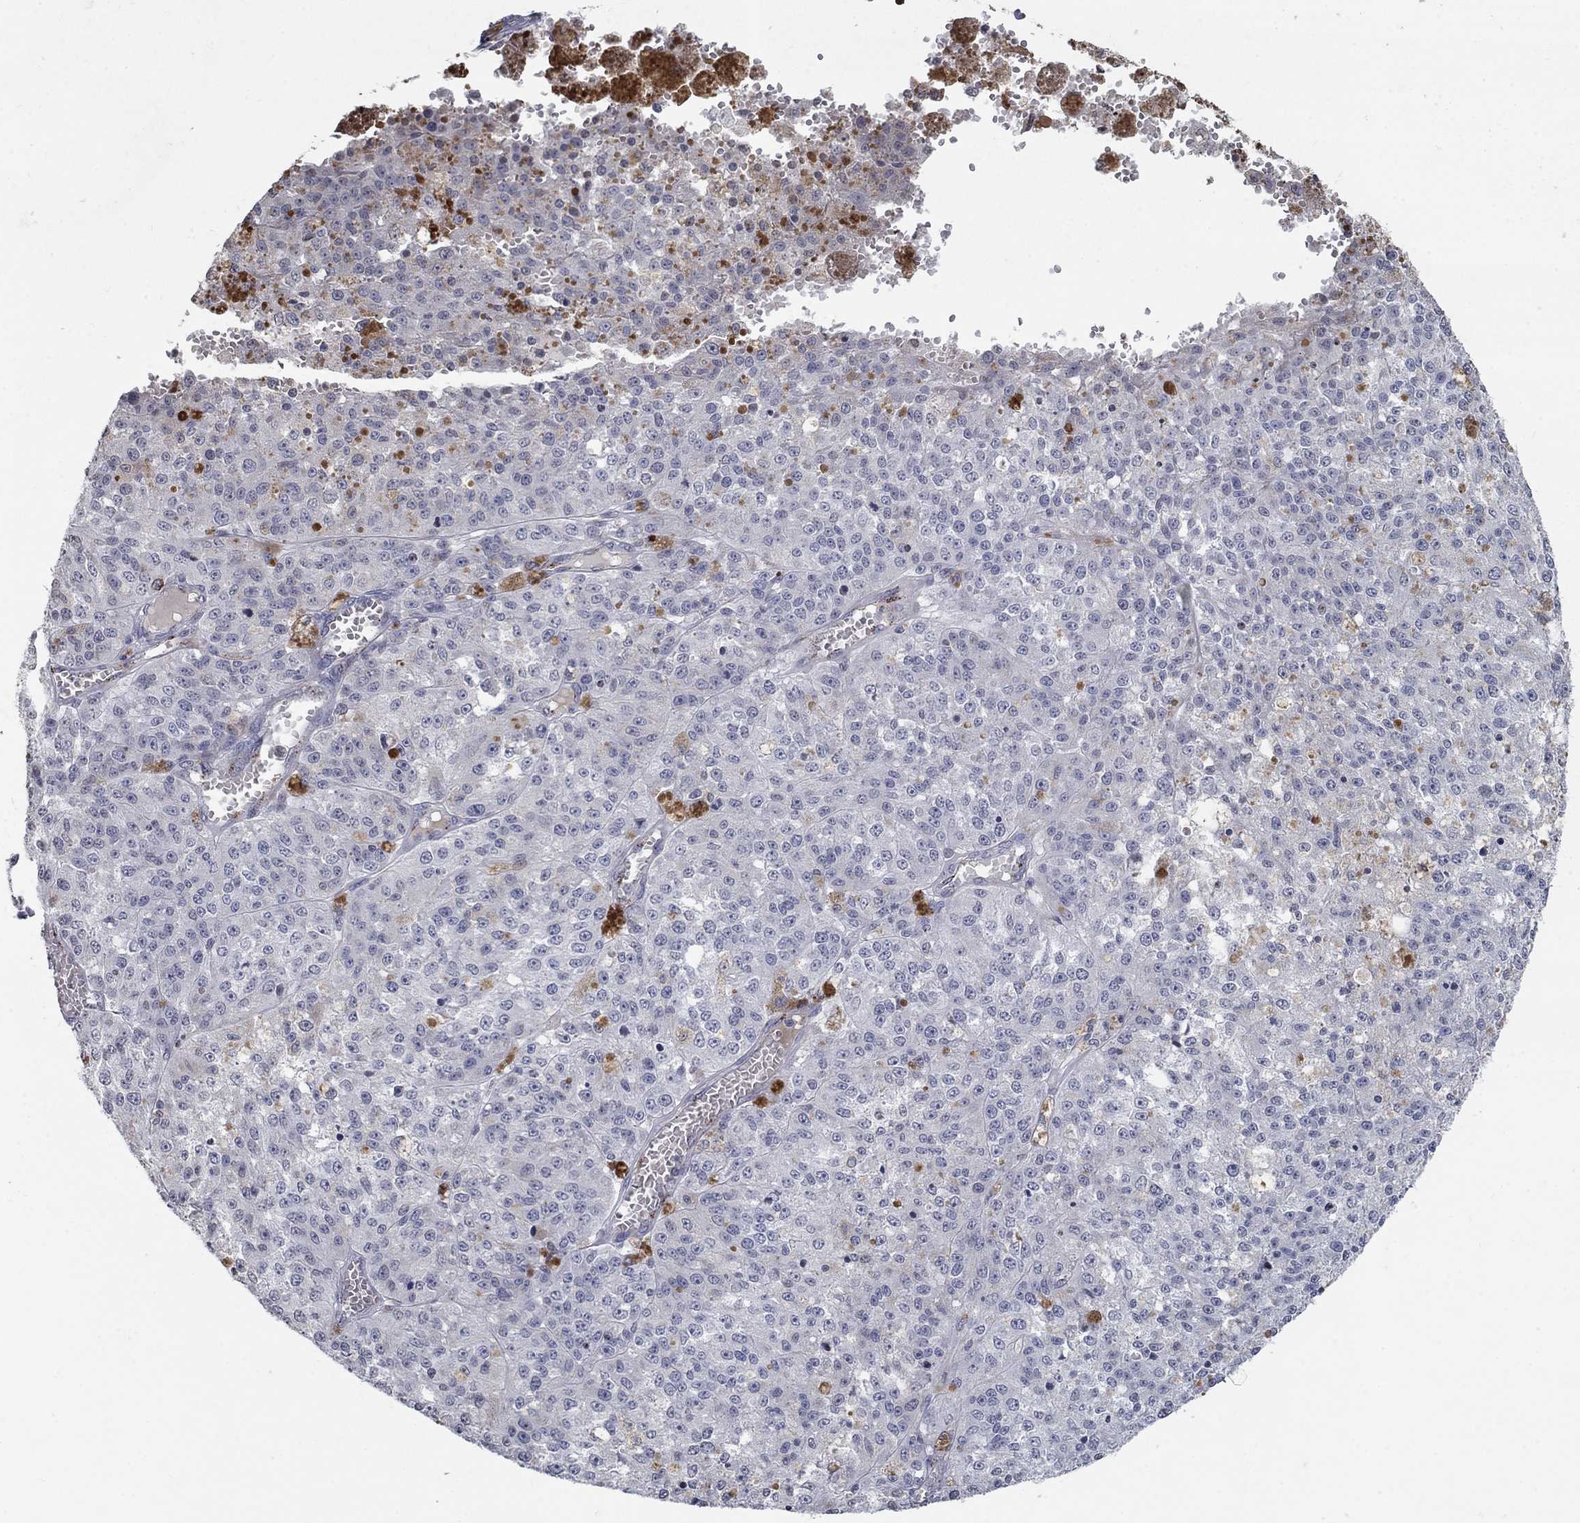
{"staining": {"intensity": "negative", "quantity": "none", "location": "none"}, "tissue": "melanoma", "cell_type": "Tumor cells", "image_type": "cancer", "snomed": [{"axis": "morphology", "description": "Malignant melanoma, Metastatic site"}, {"axis": "topography", "description": "Lymph node"}], "caption": "Human malignant melanoma (metastatic site) stained for a protein using immunohistochemistry (IHC) demonstrates no staining in tumor cells.", "gene": "TINAG", "patient": {"sex": "female", "age": 64}}